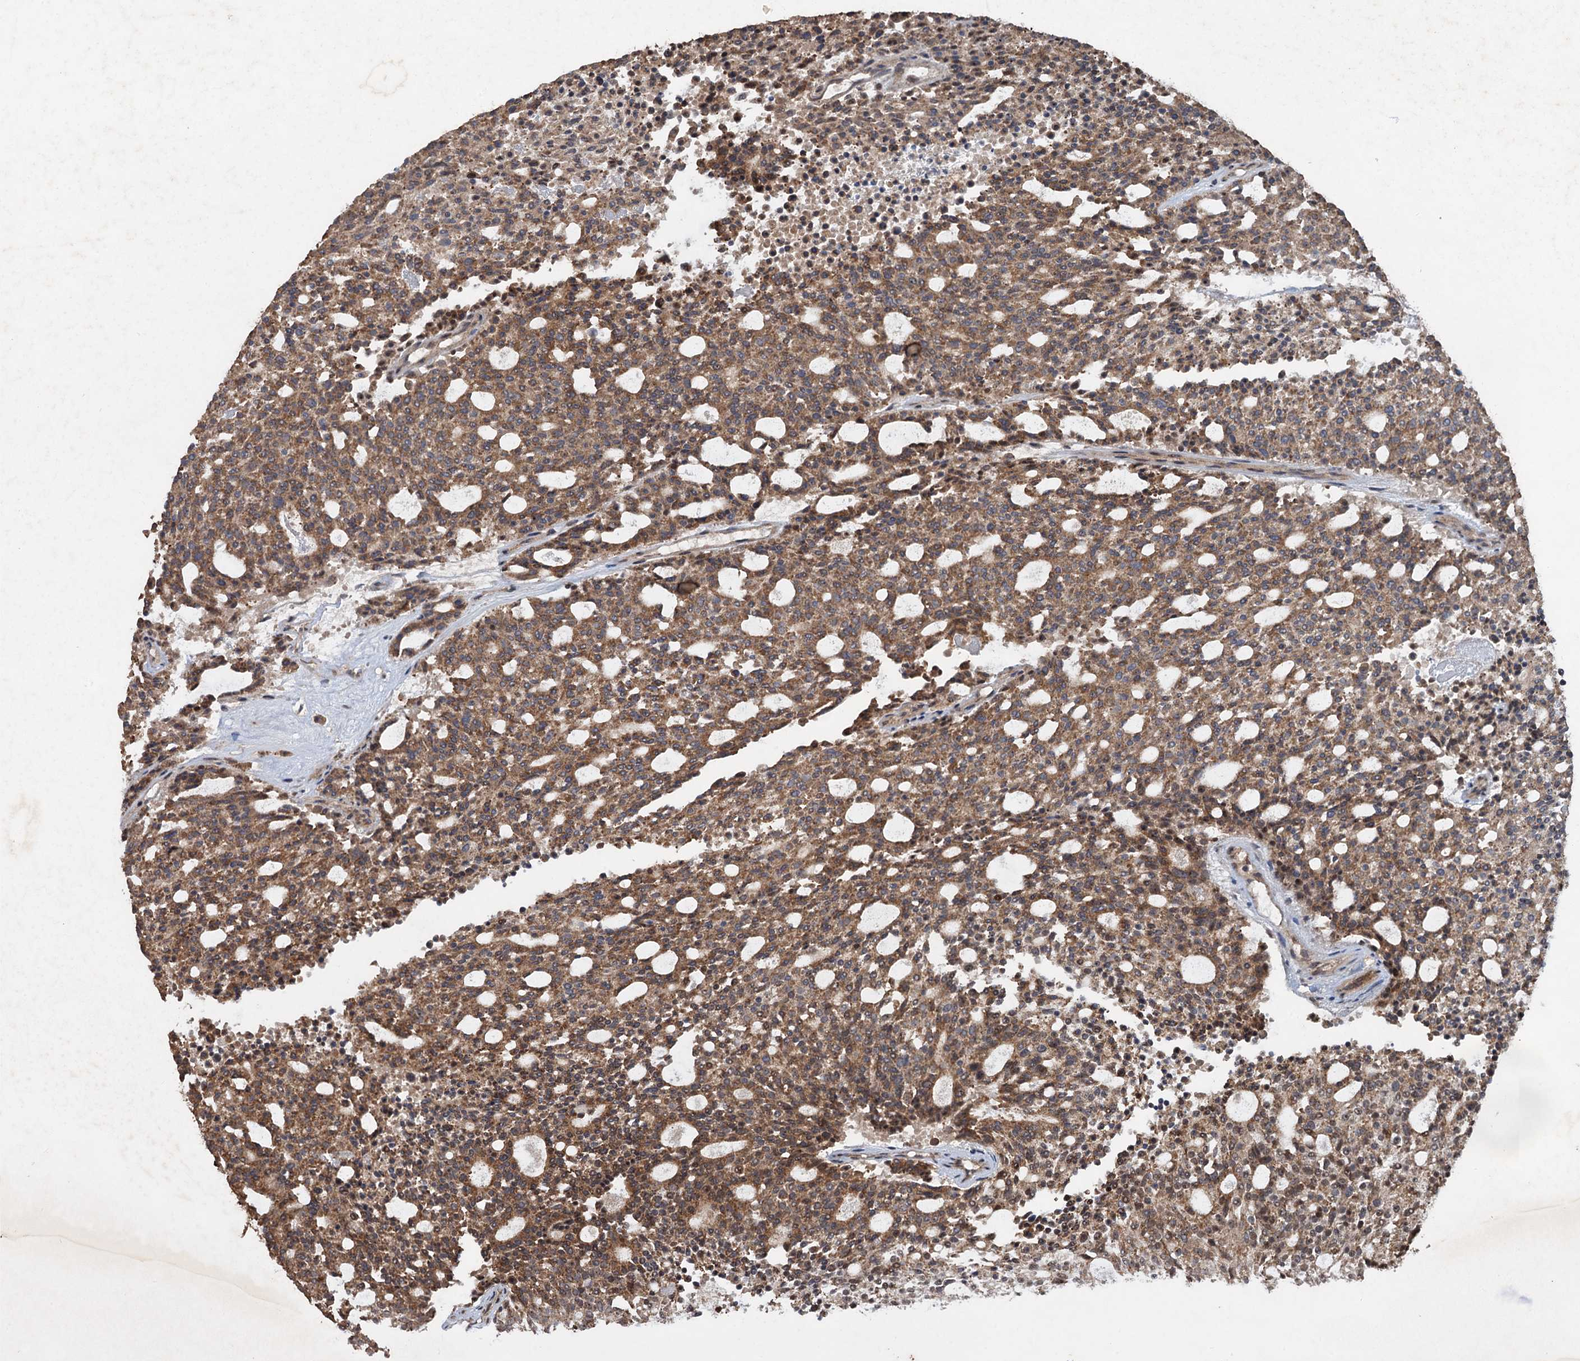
{"staining": {"intensity": "moderate", "quantity": ">75%", "location": "cytoplasmic/membranous"}, "tissue": "carcinoid", "cell_type": "Tumor cells", "image_type": "cancer", "snomed": [{"axis": "morphology", "description": "Carcinoid, malignant, NOS"}, {"axis": "topography", "description": "Pancreas"}], "caption": "The image shows staining of malignant carcinoid, revealing moderate cytoplasmic/membranous protein expression (brown color) within tumor cells.", "gene": "REP15", "patient": {"sex": "female", "age": 54}}